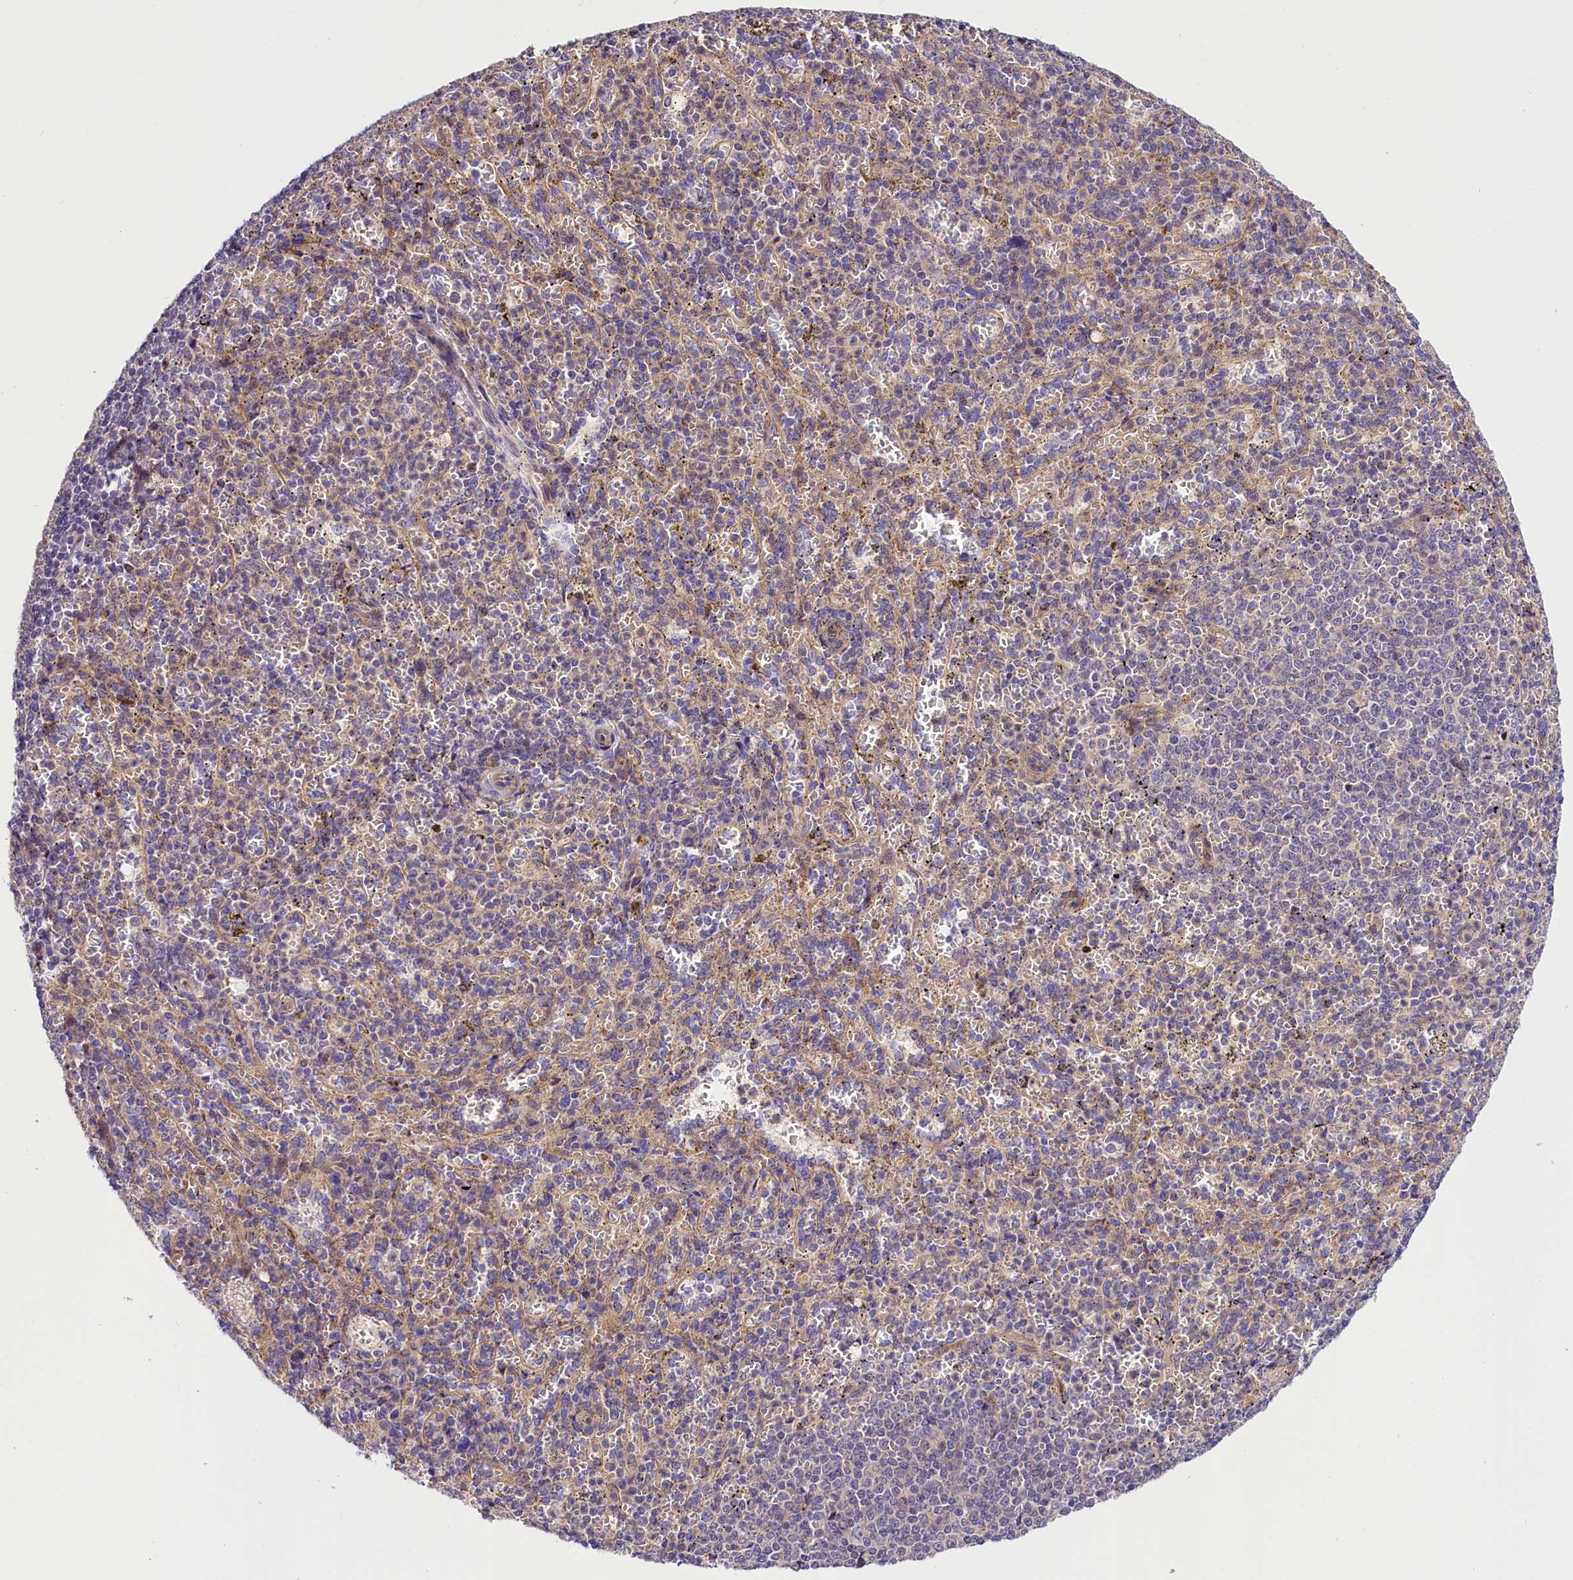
{"staining": {"intensity": "negative", "quantity": "none", "location": "none"}, "tissue": "spleen", "cell_type": "Cells in red pulp", "image_type": "normal", "snomed": [{"axis": "morphology", "description": "Normal tissue, NOS"}, {"axis": "topography", "description": "Spleen"}], "caption": "Immunohistochemistry (IHC) of benign human spleen displays no staining in cells in red pulp.", "gene": "ARMC6", "patient": {"sex": "female", "age": 21}}